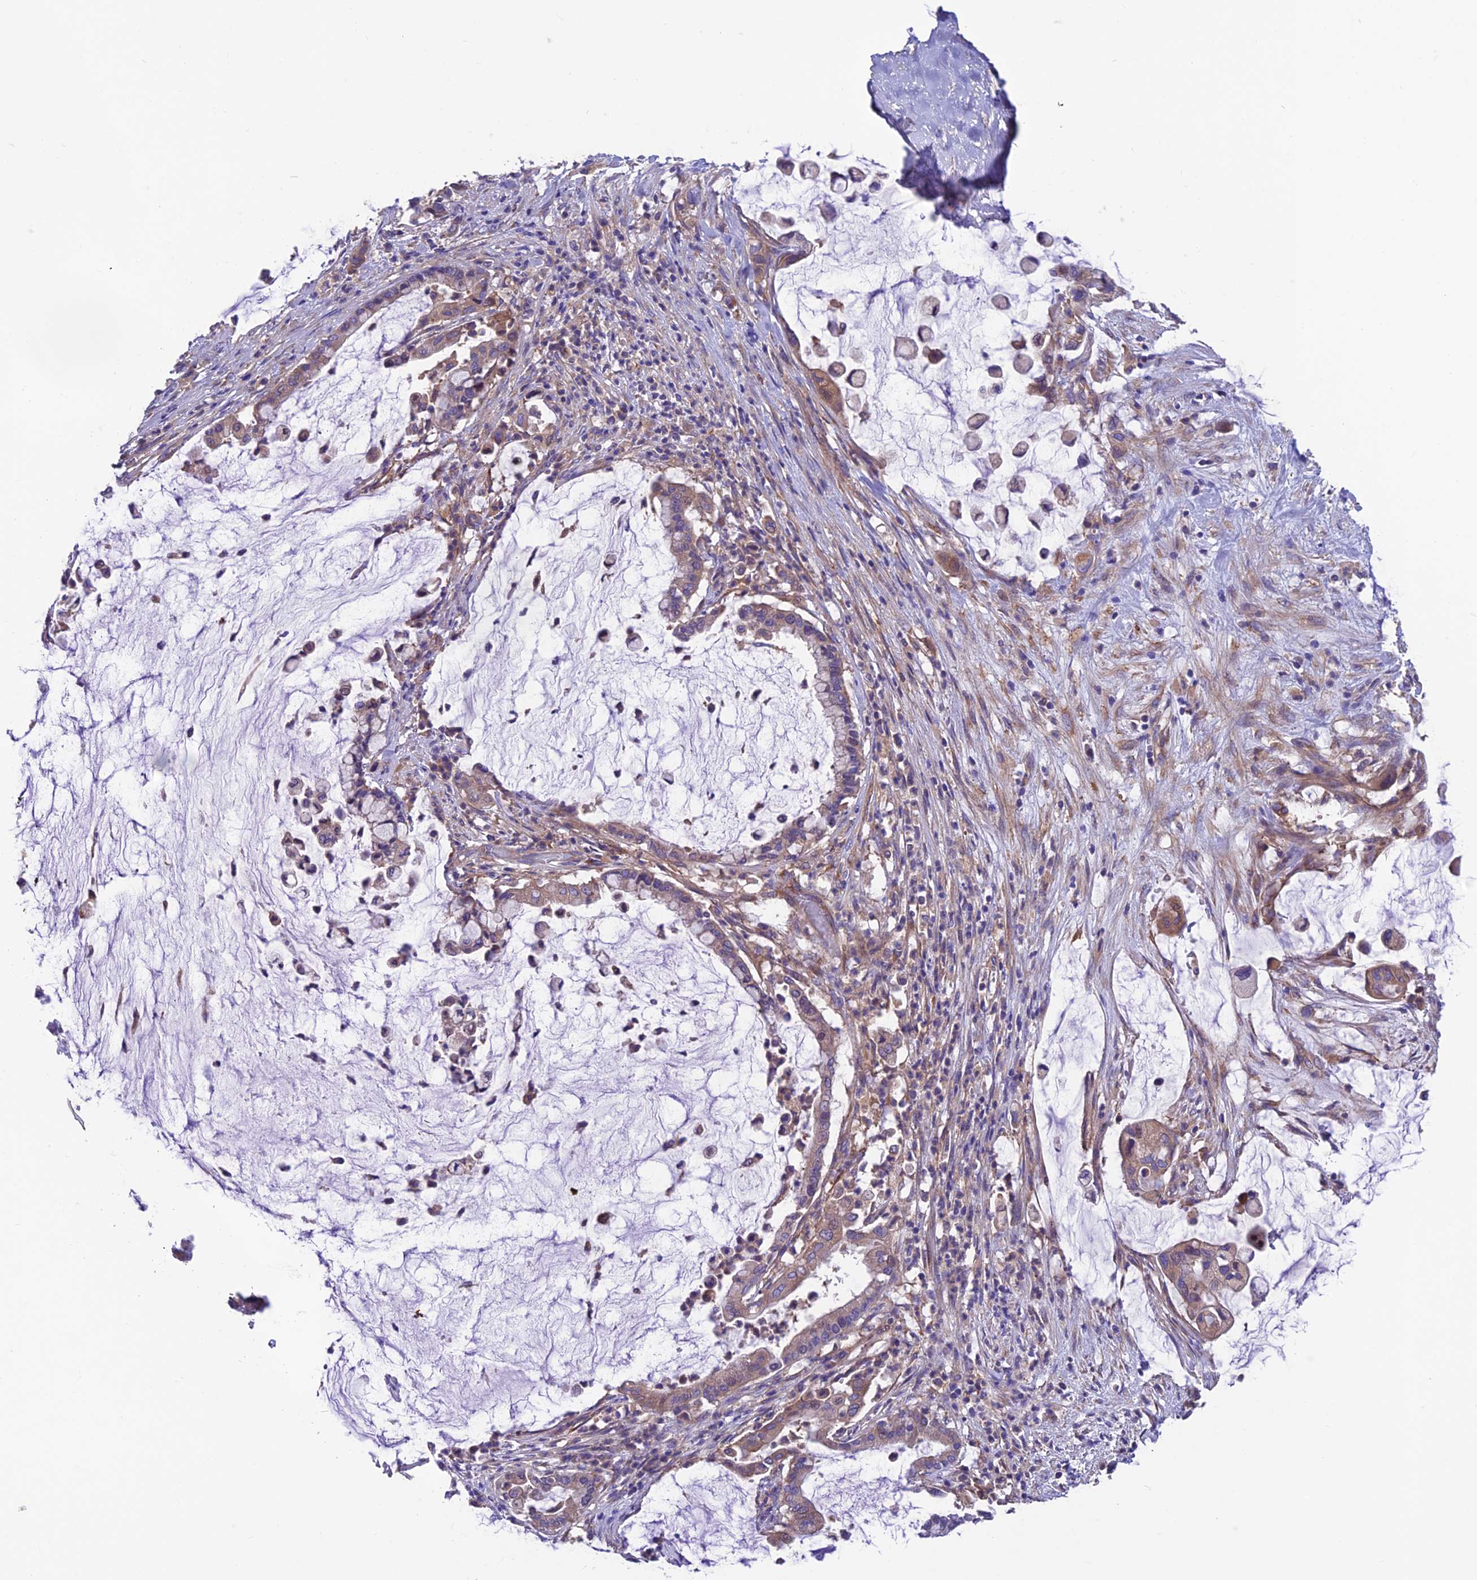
{"staining": {"intensity": "moderate", "quantity": "25%-75%", "location": "cytoplasmic/membranous"}, "tissue": "pancreatic cancer", "cell_type": "Tumor cells", "image_type": "cancer", "snomed": [{"axis": "morphology", "description": "Adenocarcinoma, NOS"}, {"axis": "topography", "description": "Pancreas"}], "caption": "A histopathology image of pancreatic cancer (adenocarcinoma) stained for a protein shows moderate cytoplasmic/membranous brown staining in tumor cells. (Stains: DAB in brown, nuclei in blue, Microscopy: brightfield microscopy at high magnification).", "gene": "VPS16", "patient": {"sex": "male", "age": 41}}